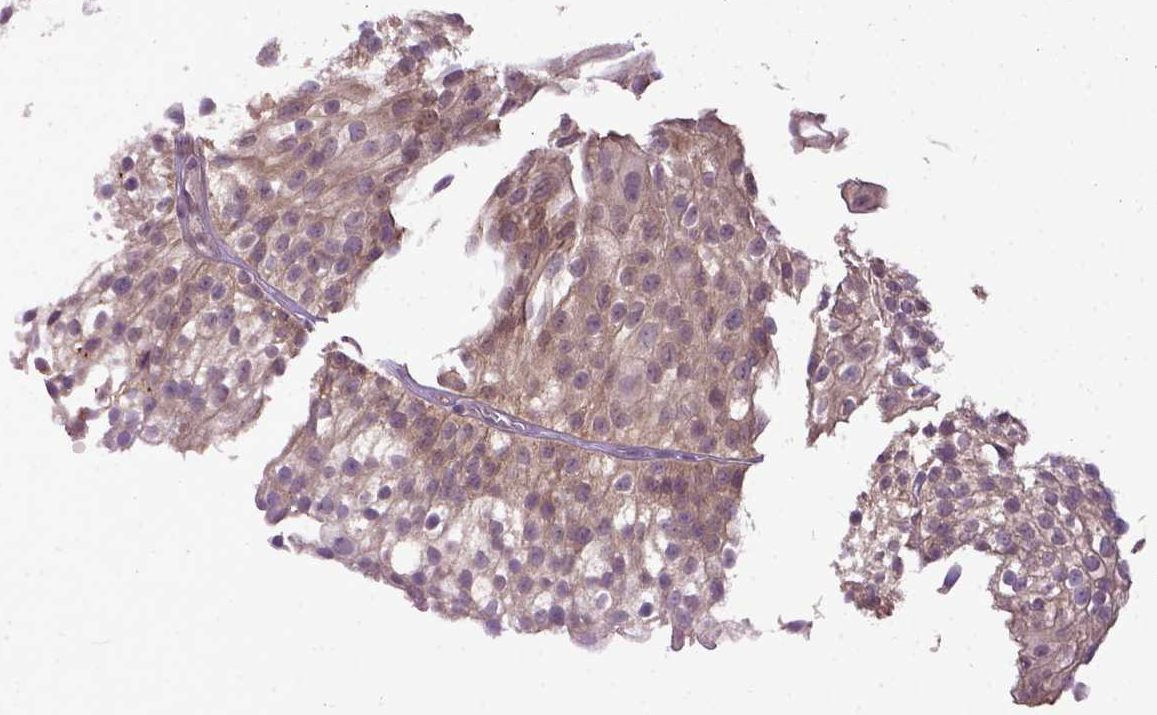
{"staining": {"intensity": "weak", "quantity": "25%-75%", "location": "cytoplasmic/membranous"}, "tissue": "urothelial cancer", "cell_type": "Tumor cells", "image_type": "cancer", "snomed": [{"axis": "morphology", "description": "Urothelial carcinoma, Low grade"}, {"axis": "topography", "description": "Urinary bladder"}], "caption": "There is low levels of weak cytoplasmic/membranous positivity in tumor cells of urothelial cancer, as demonstrated by immunohistochemical staining (brown color).", "gene": "CPNE1", "patient": {"sex": "male", "age": 70}}